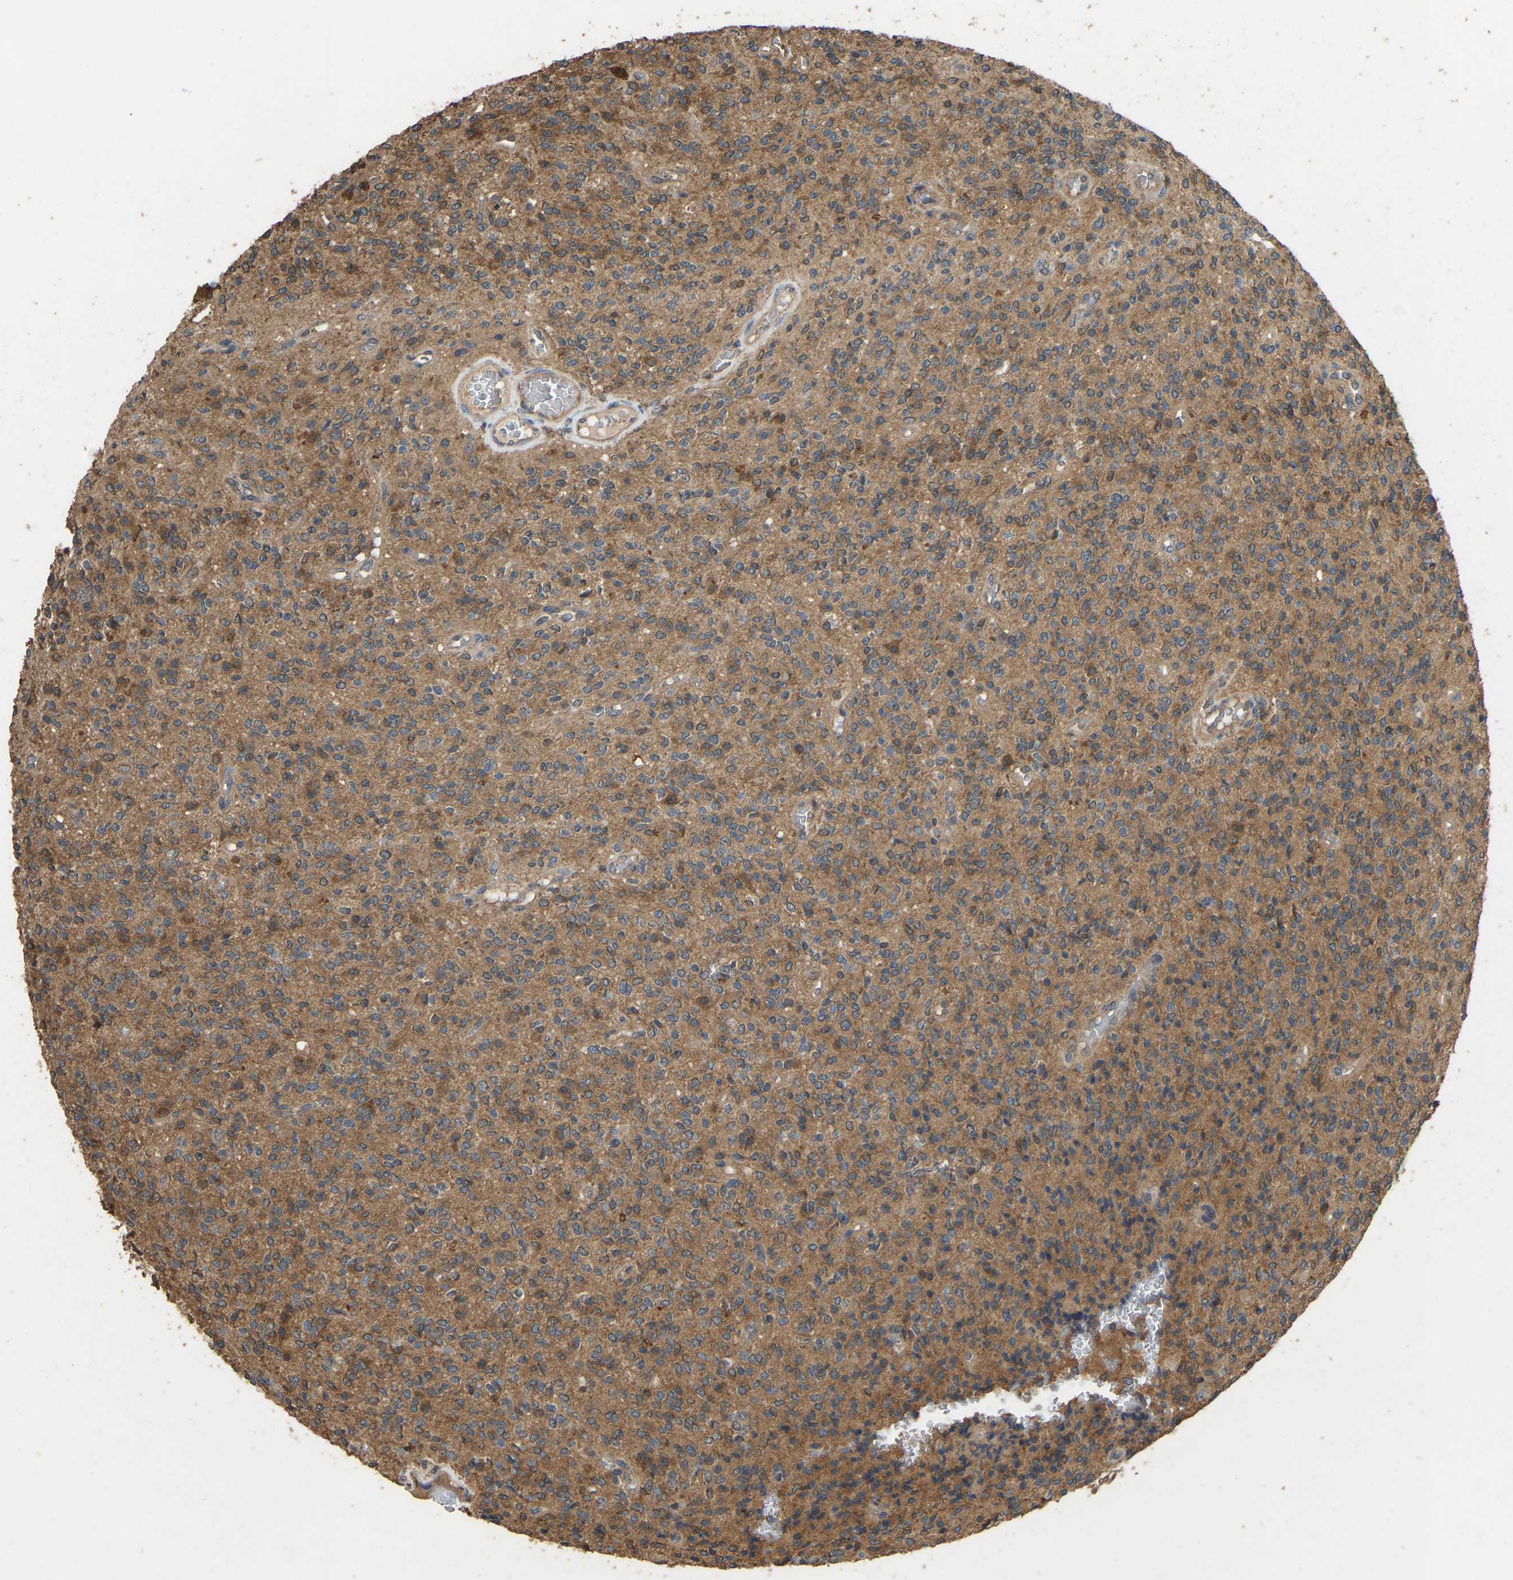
{"staining": {"intensity": "moderate", "quantity": ">75%", "location": "cytoplasmic/membranous"}, "tissue": "glioma", "cell_type": "Tumor cells", "image_type": "cancer", "snomed": [{"axis": "morphology", "description": "Glioma, malignant, High grade"}, {"axis": "topography", "description": "Brain"}], "caption": "Immunohistochemistry (IHC) image of glioma stained for a protein (brown), which demonstrates medium levels of moderate cytoplasmic/membranous positivity in approximately >75% of tumor cells.", "gene": "FHIT", "patient": {"sex": "male", "age": 34}}